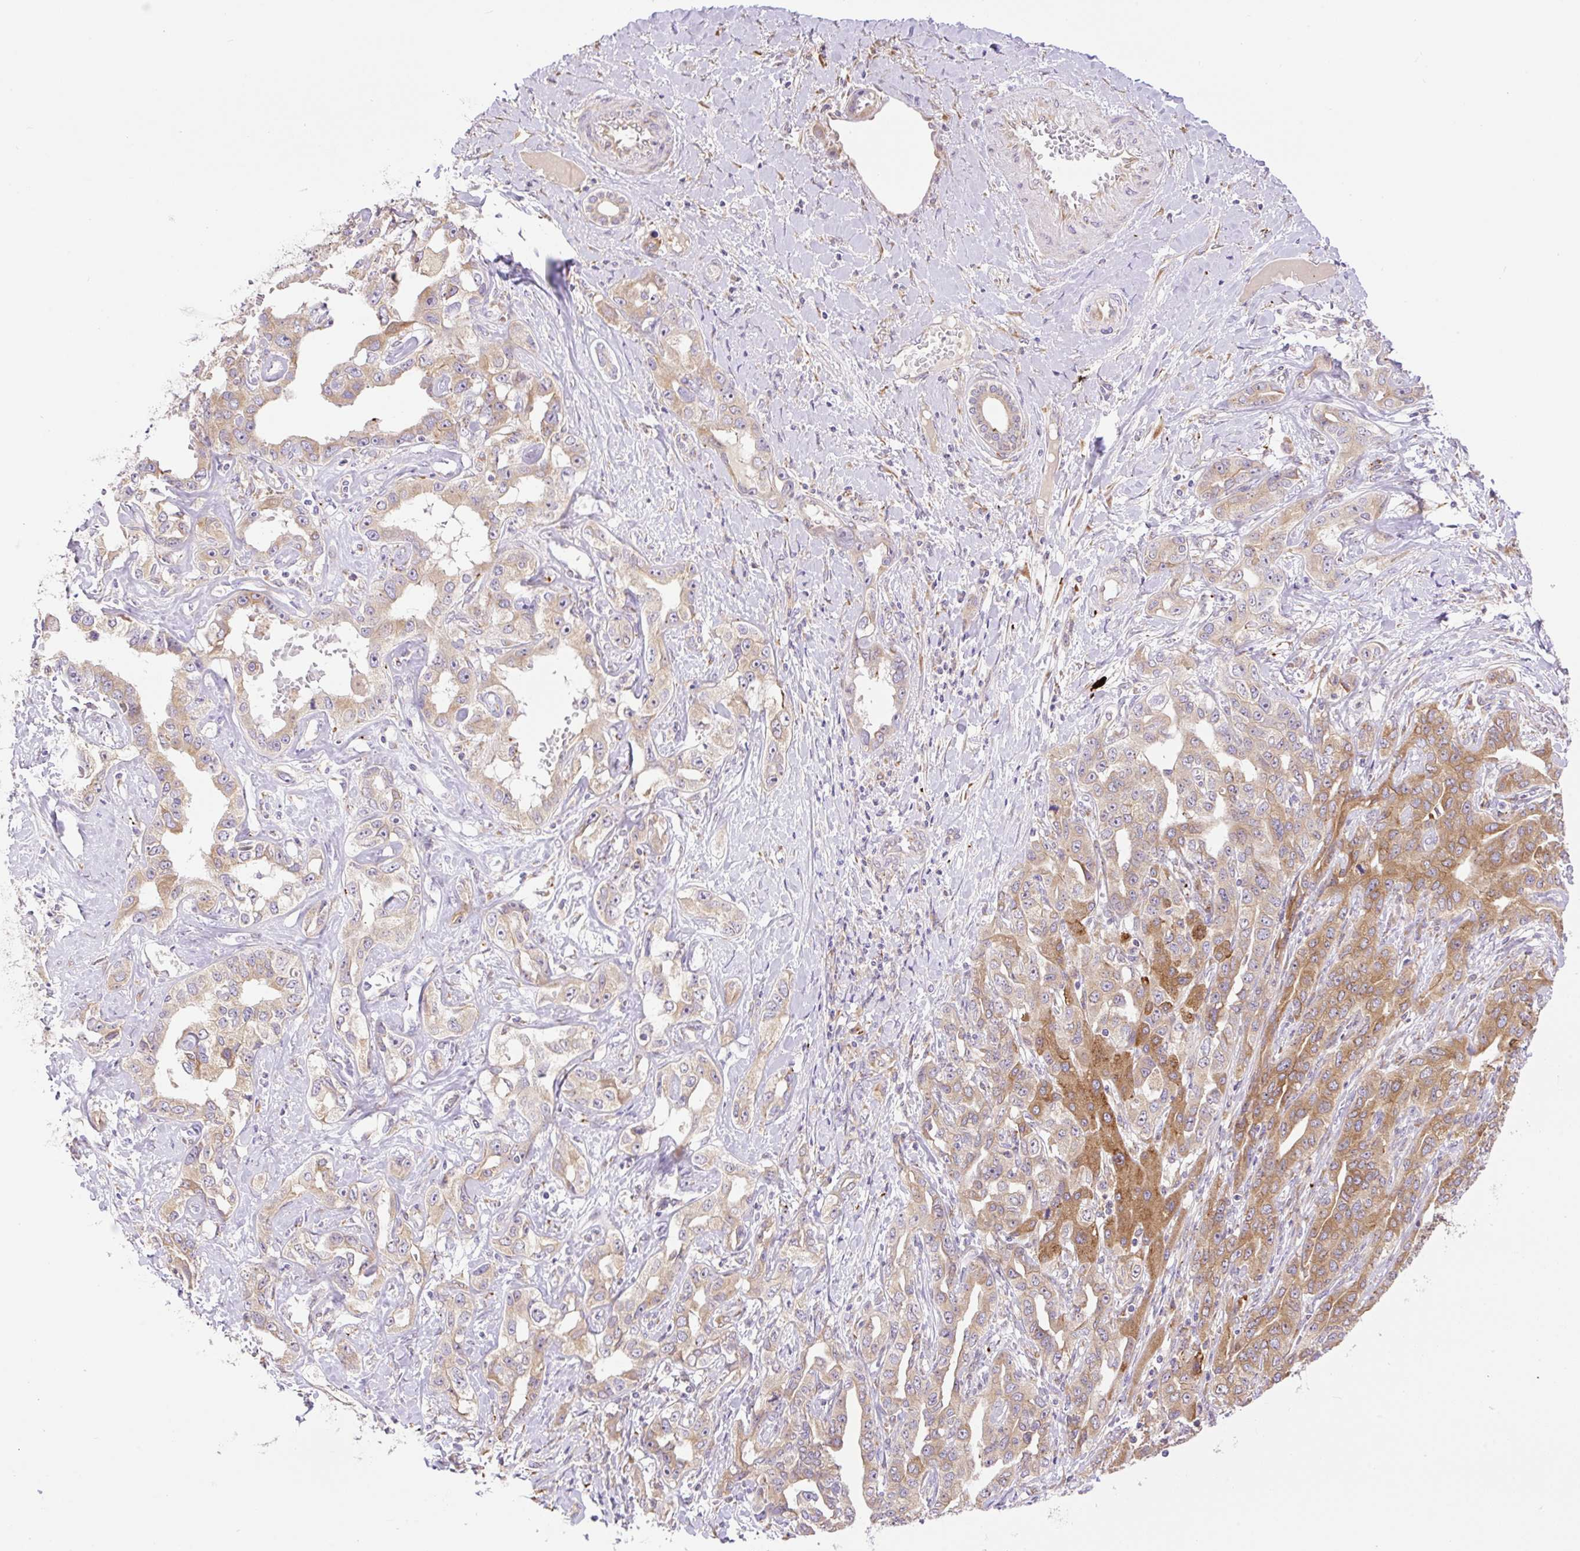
{"staining": {"intensity": "moderate", "quantity": "25%-75%", "location": "cytoplasmic/membranous"}, "tissue": "liver cancer", "cell_type": "Tumor cells", "image_type": "cancer", "snomed": [{"axis": "morphology", "description": "Cholangiocarcinoma"}, {"axis": "topography", "description": "Liver"}], "caption": "Cholangiocarcinoma (liver) stained with a protein marker reveals moderate staining in tumor cells.", "gene": "POFUT1", "patient": {"sex": "male", "age": 59}}